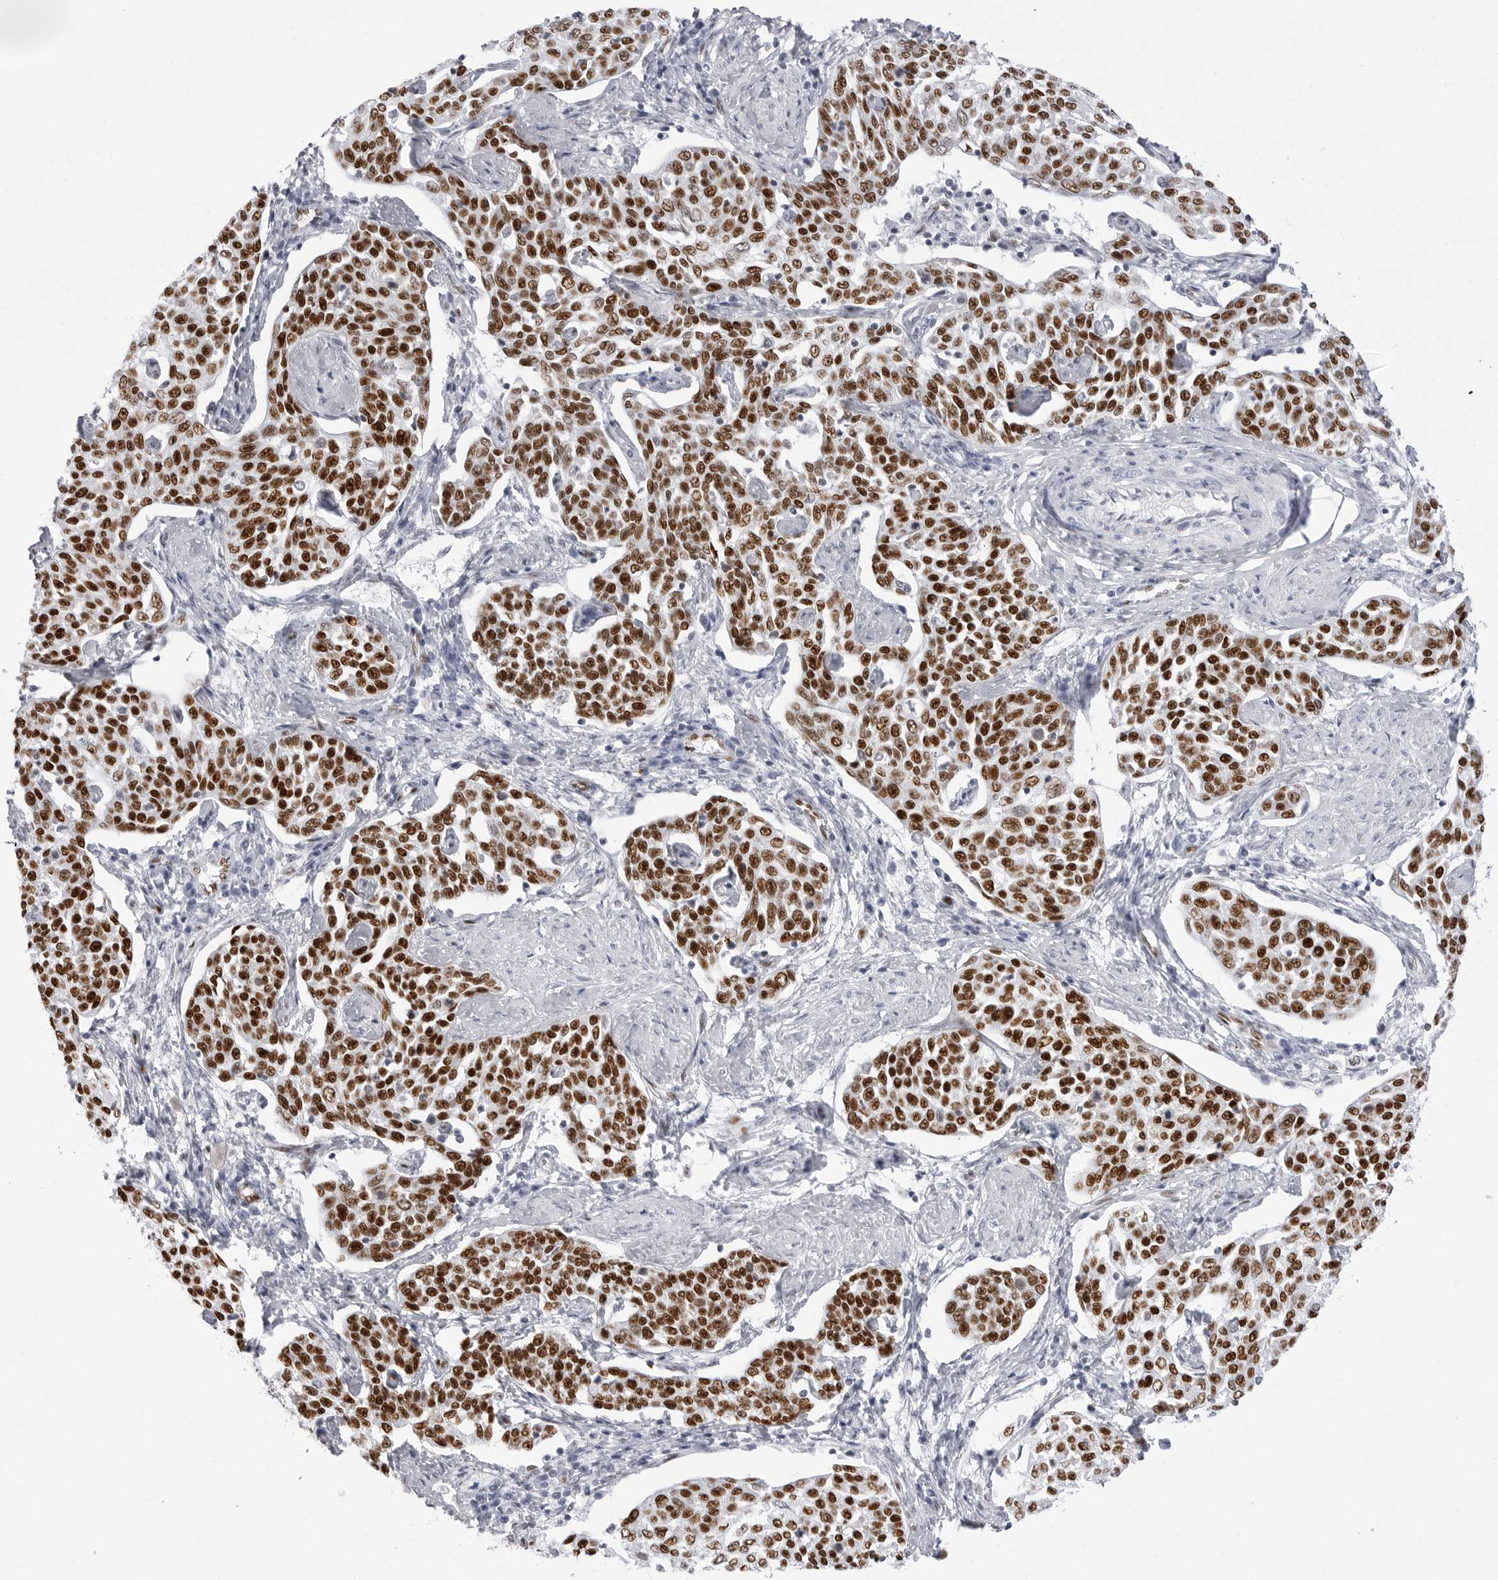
{"staining": {"intensity": "strong", "quantity": ">75%", "location": "nuclear"}, "tissue": "cervical cancer", "cell_type": "Tumor cells", "image_type": "cancer", "snomed": [{"axis": "morphology", "description": "Squamous cell carcinoma, NOS"}, {"axis": "topography", "description": "Cervix"}], "caption": "Immunohistochemical staining of human cervical squamous cell carcinoma demonstrates strong nuclear protein staining in approximately >75% of tumor cells.", "gene": "NASP", "patient": {"sex": "female", "age": 34}}